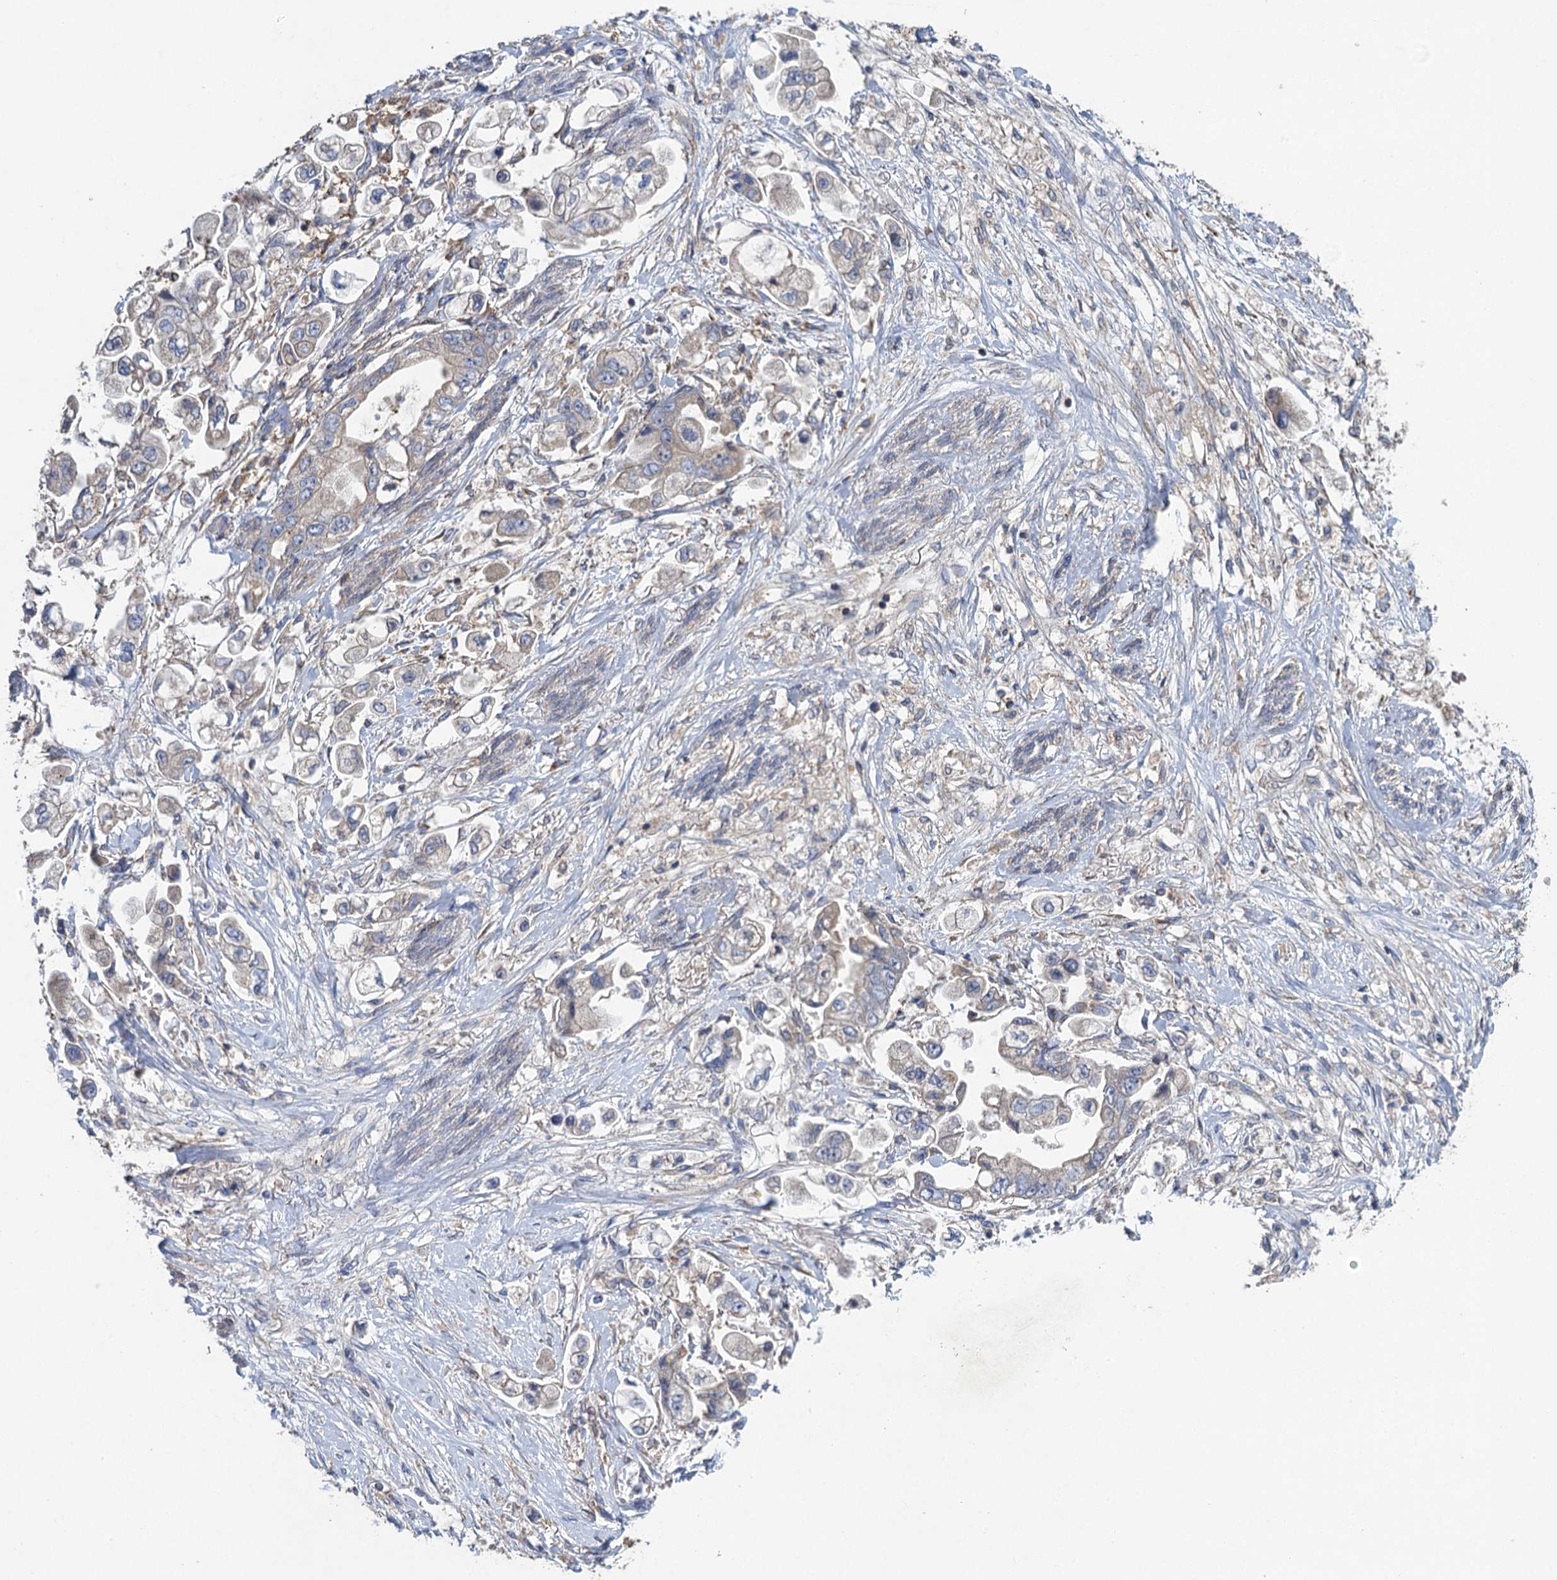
{"staining": {"intensity": "weak", "quantity": "<25%", "location": "cytoplasmic/membranous"}, "tissue": "stomach cancer", "cell_type": "Tumor cells", "image_type": "cancer", "snomed": [{"axis": "morphology", "description": "Adenocarcinoma, NOS"}, {"axis": "topography", "description": "Stomach"}], "caption": "The micrograph demonstrates no staining of tumor cells in stomach cancer (adenocarcinoma). The staining is performed using DAB (3,3'-diaminobenzidine) brown chromogen with nuclei counter-stained in using hematoxylin.", "gene": "TXNDC11", "patient": {"sex": "male", "age": 62}}